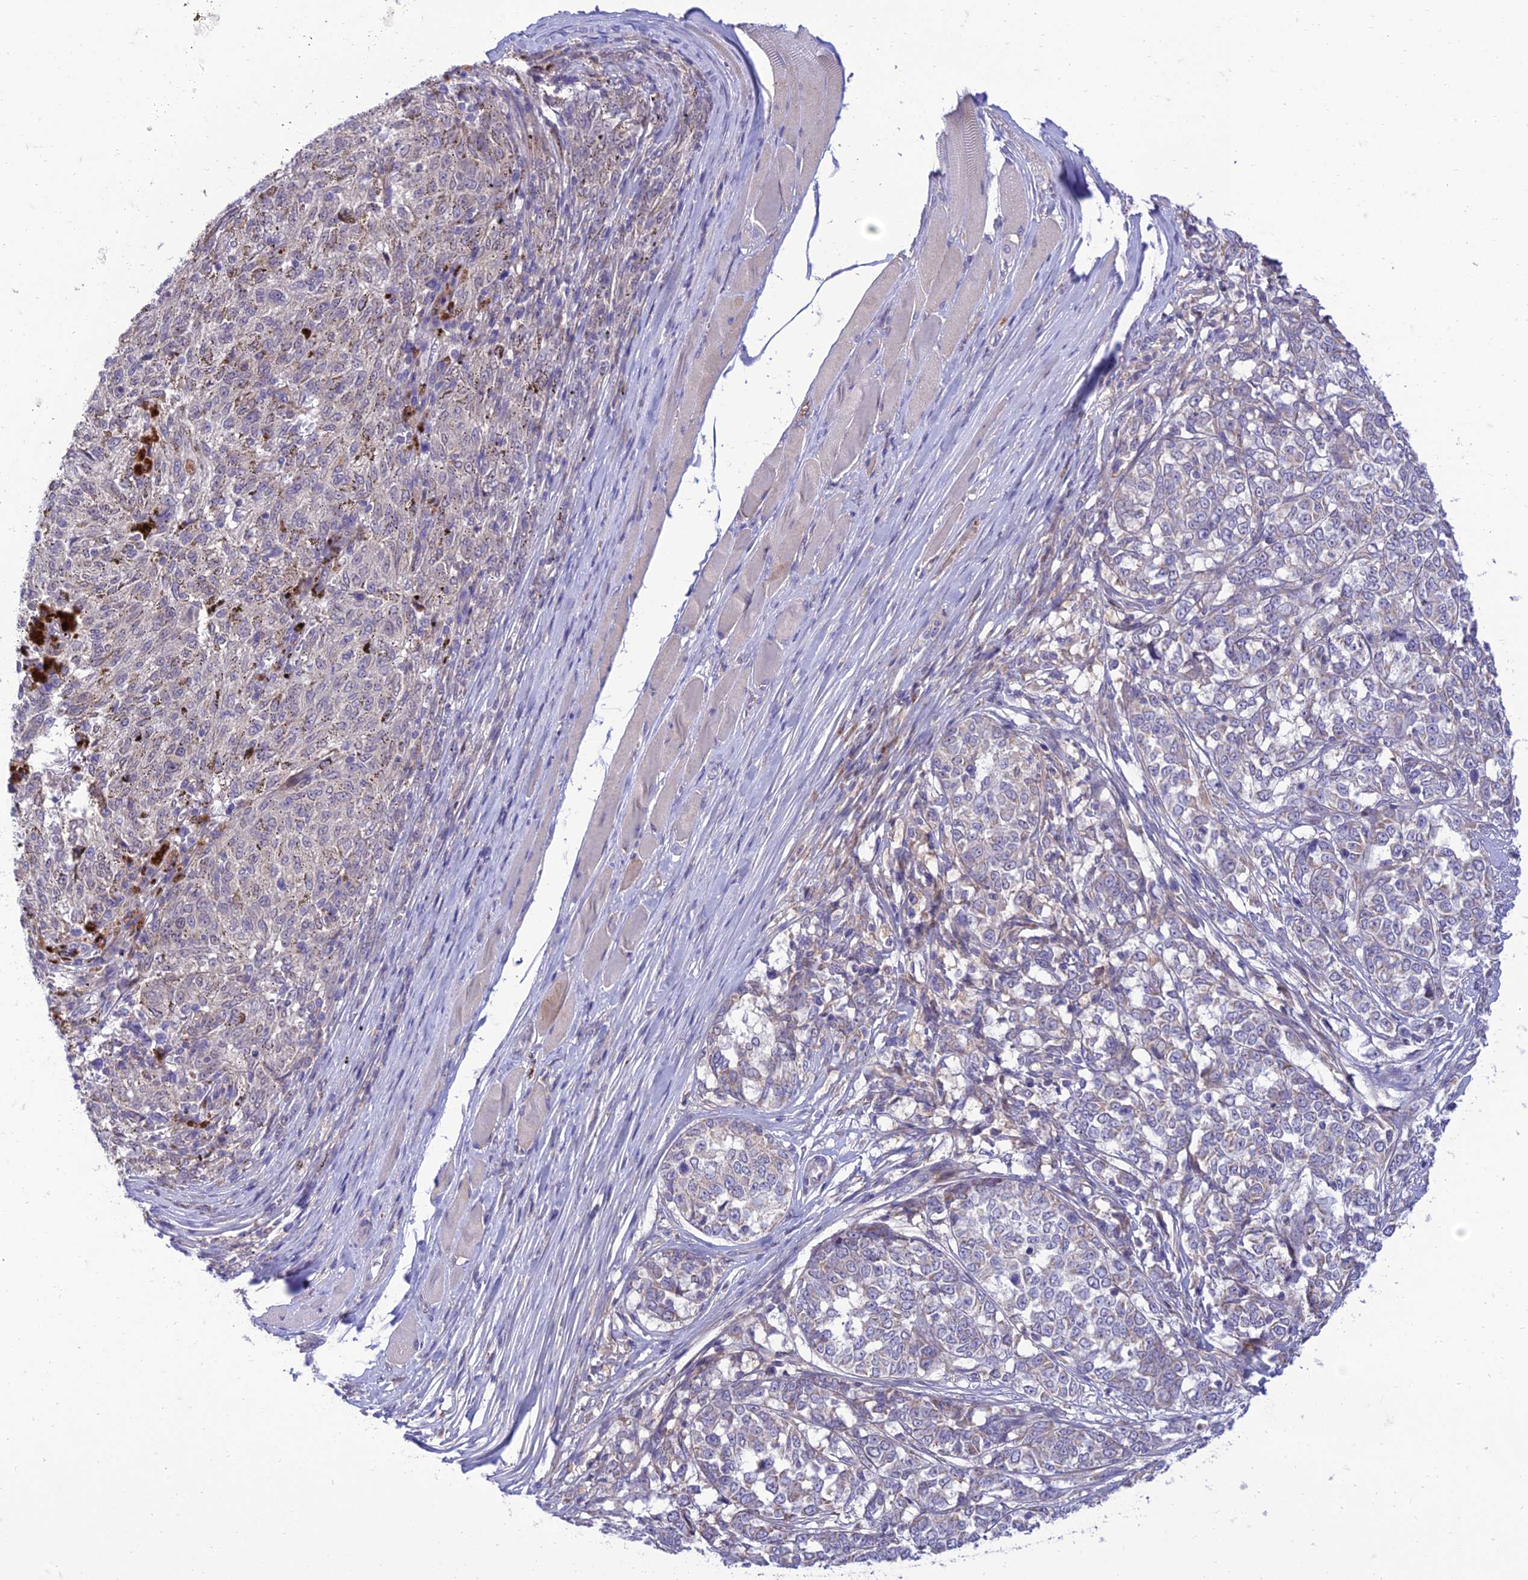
{"staining": {"intensity": "negative", "quantity": "none", "location": "none"}, "tissue": "melanoma", "cell_type": "Tumor cells", "image_type": "cancer", "snomed": [{"axis": "morphology", "description": "Malignant melanoma, NOS"}, {"axis": "topography", "description": "Skin"}], "caption": "Malignant melanoma was stained to show a protein in brown. There is no significant positivity in tumor cells.", "gene": "IRAK3", "patient": {"sex": "female", "age": 72}}